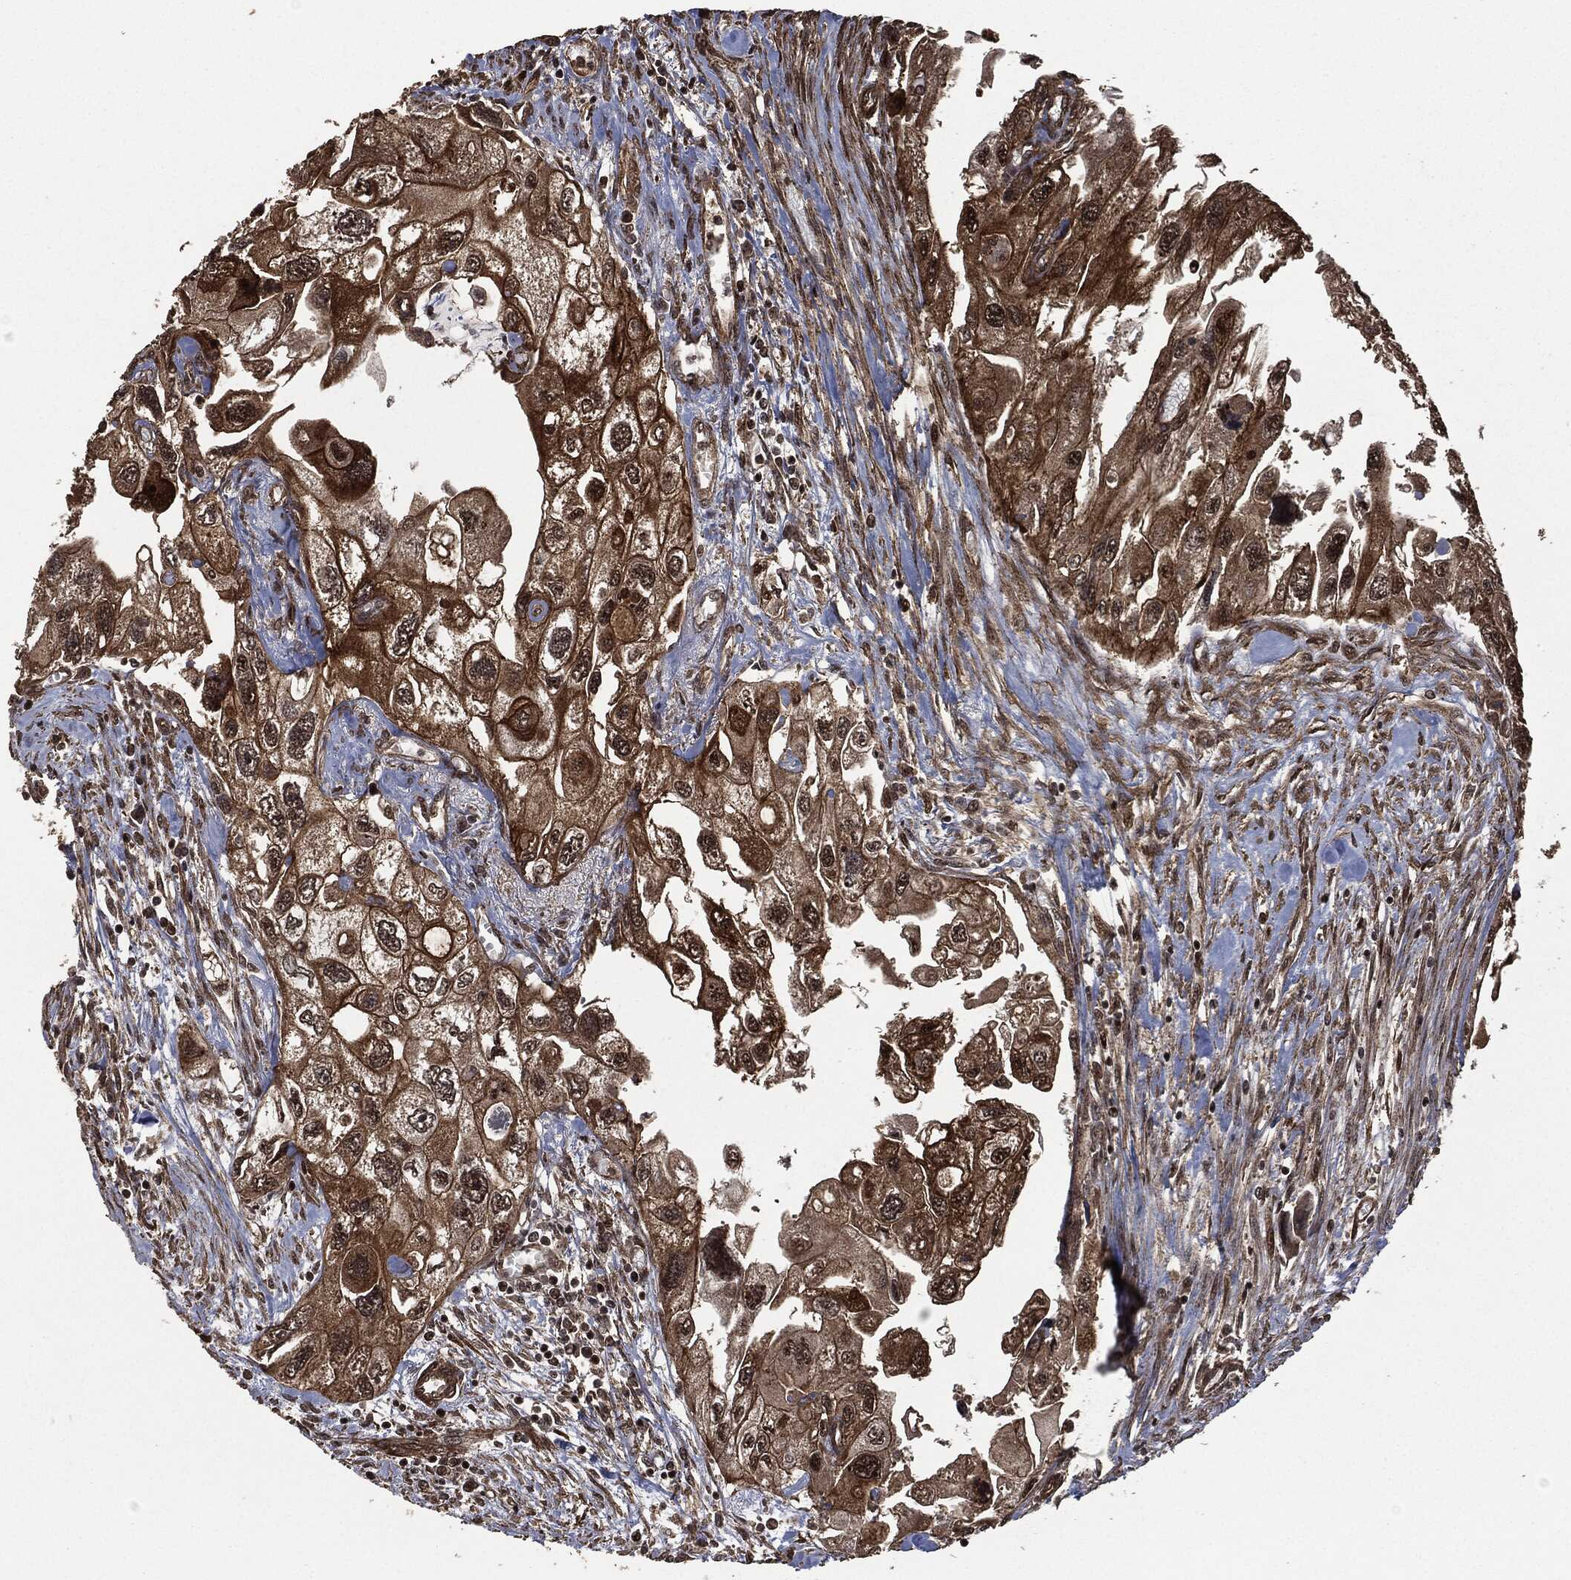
{"staining": {"intensity": "strong", "quantity": ">75%", "location": "cytoplasmic/membranous"}, "tissue": "urothelial cancer", "cell_type": "Tumor cells", "image_type": "cancer", "snomed": [{"axis": "morphology", "description": "Urothelial carcinoma, High grade"}, {"axis": "topography", "description": "Urinary bladder"}], "caption": "IHC staining of high-grade urothelial carcinoma, which reveals high levels of strong cytoplasmic/membranous positivity in about >75% of tumor cells indicating strong cytoplasmic/membranous protein expression. The staining was performed using DAB (brown) for protein detection and nuclei were counterstained in hematoxylin (blue).", "gene": "HRAS", "patient": {"sex": "male", "age": 59}}